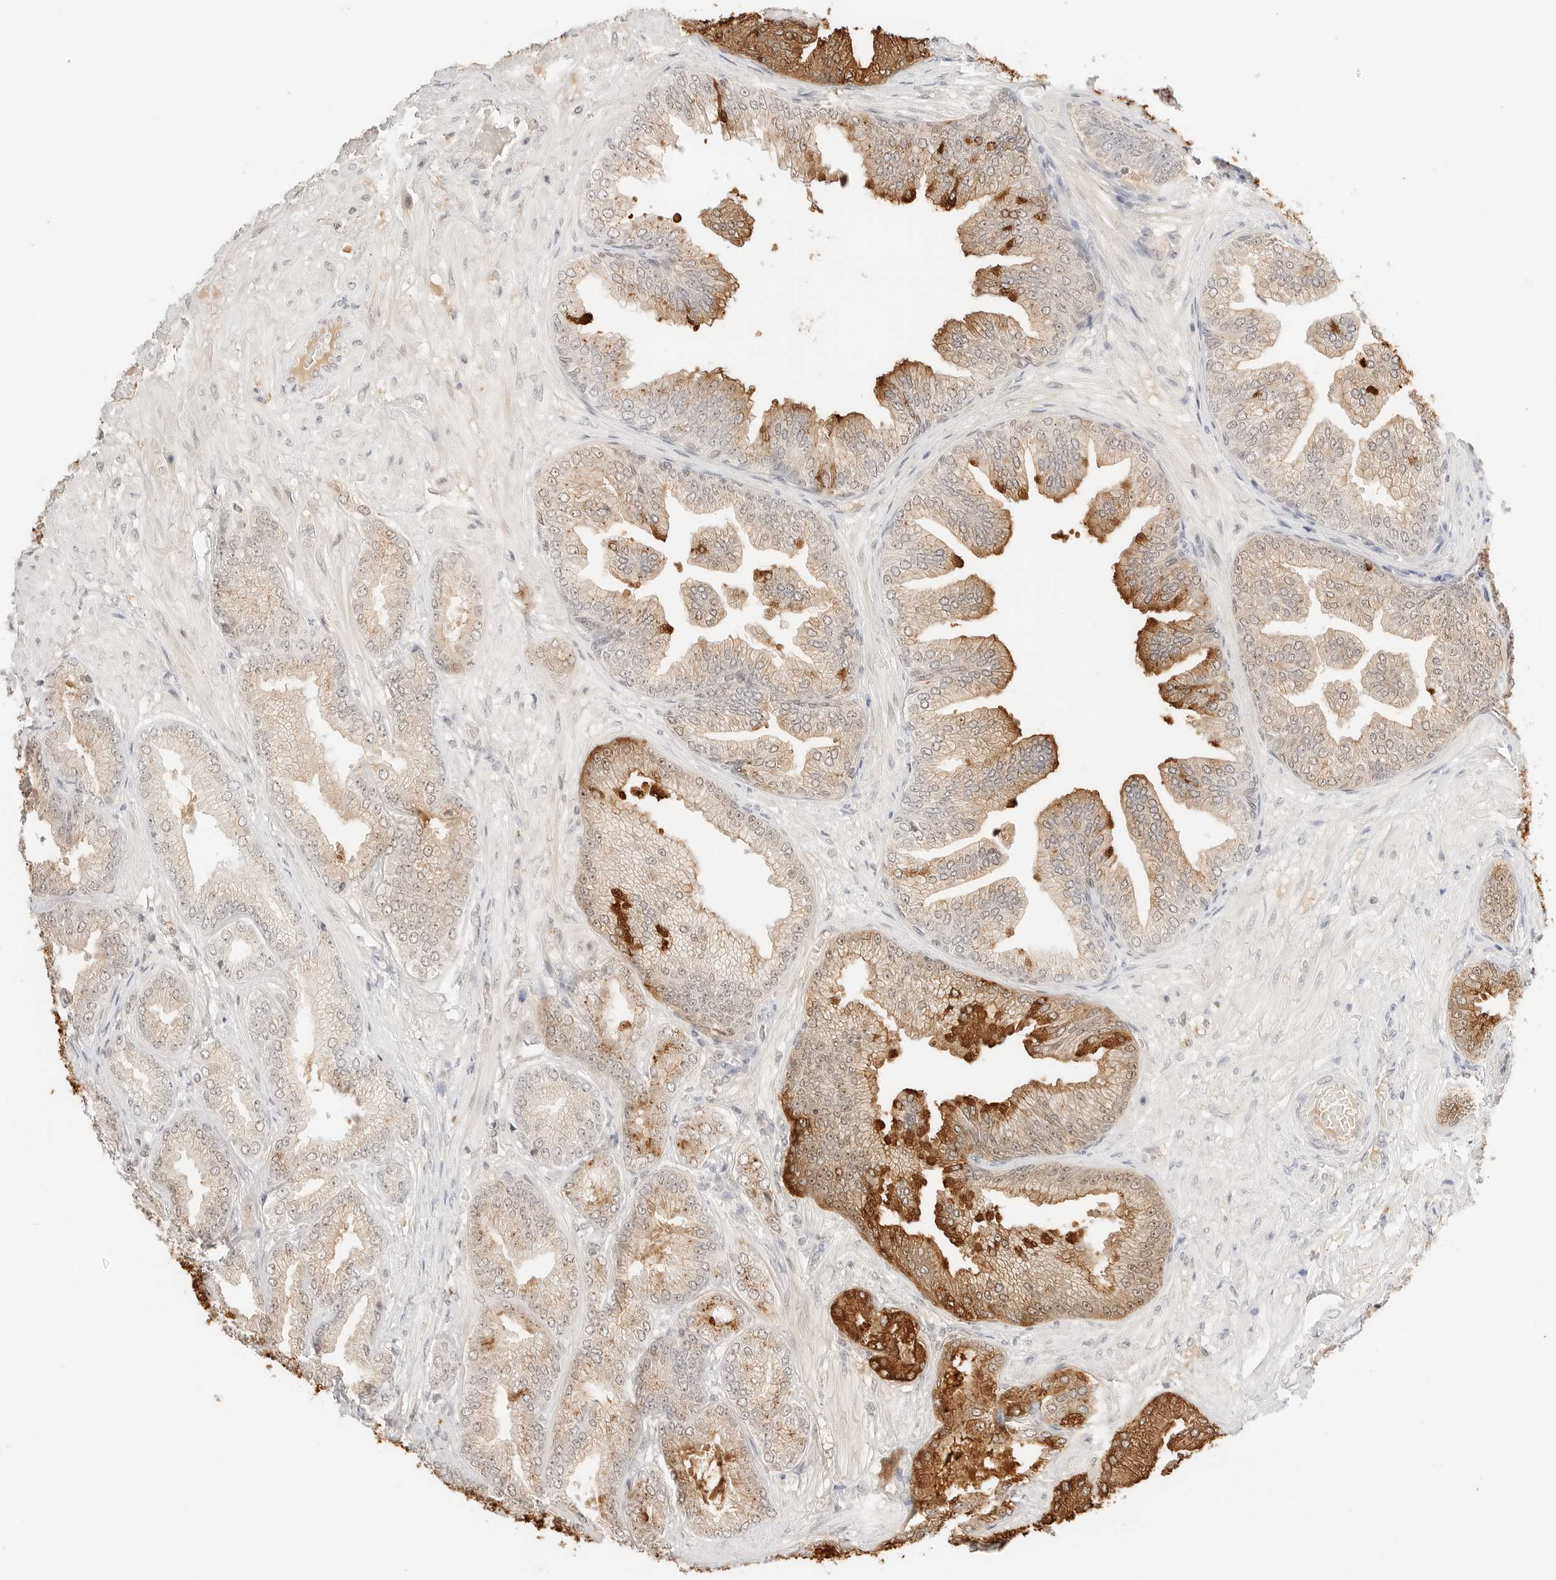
{"staining": {"intensity": "moderate", "quantity": ">75%", "location": "cytoplasmic/membranous"}, "tissue": "prostate cancer", "cell_type": "Tumor cells", "image_type": "cancer", "snomed": [{"axis": "morphology", "description": "Adenocarcinoma, Low grade"}, {"axis": "topography", "description": "Prostate"}], "caption": "High-power microscopy captured an IHC image of prostate low-grade adenocarcinoma, revealing moderate cytoplasmic/membranous staining in about >75% of tumor cells.", "gene": "RPS6KL1", "patient": {"sex": "male", "age": 63}}